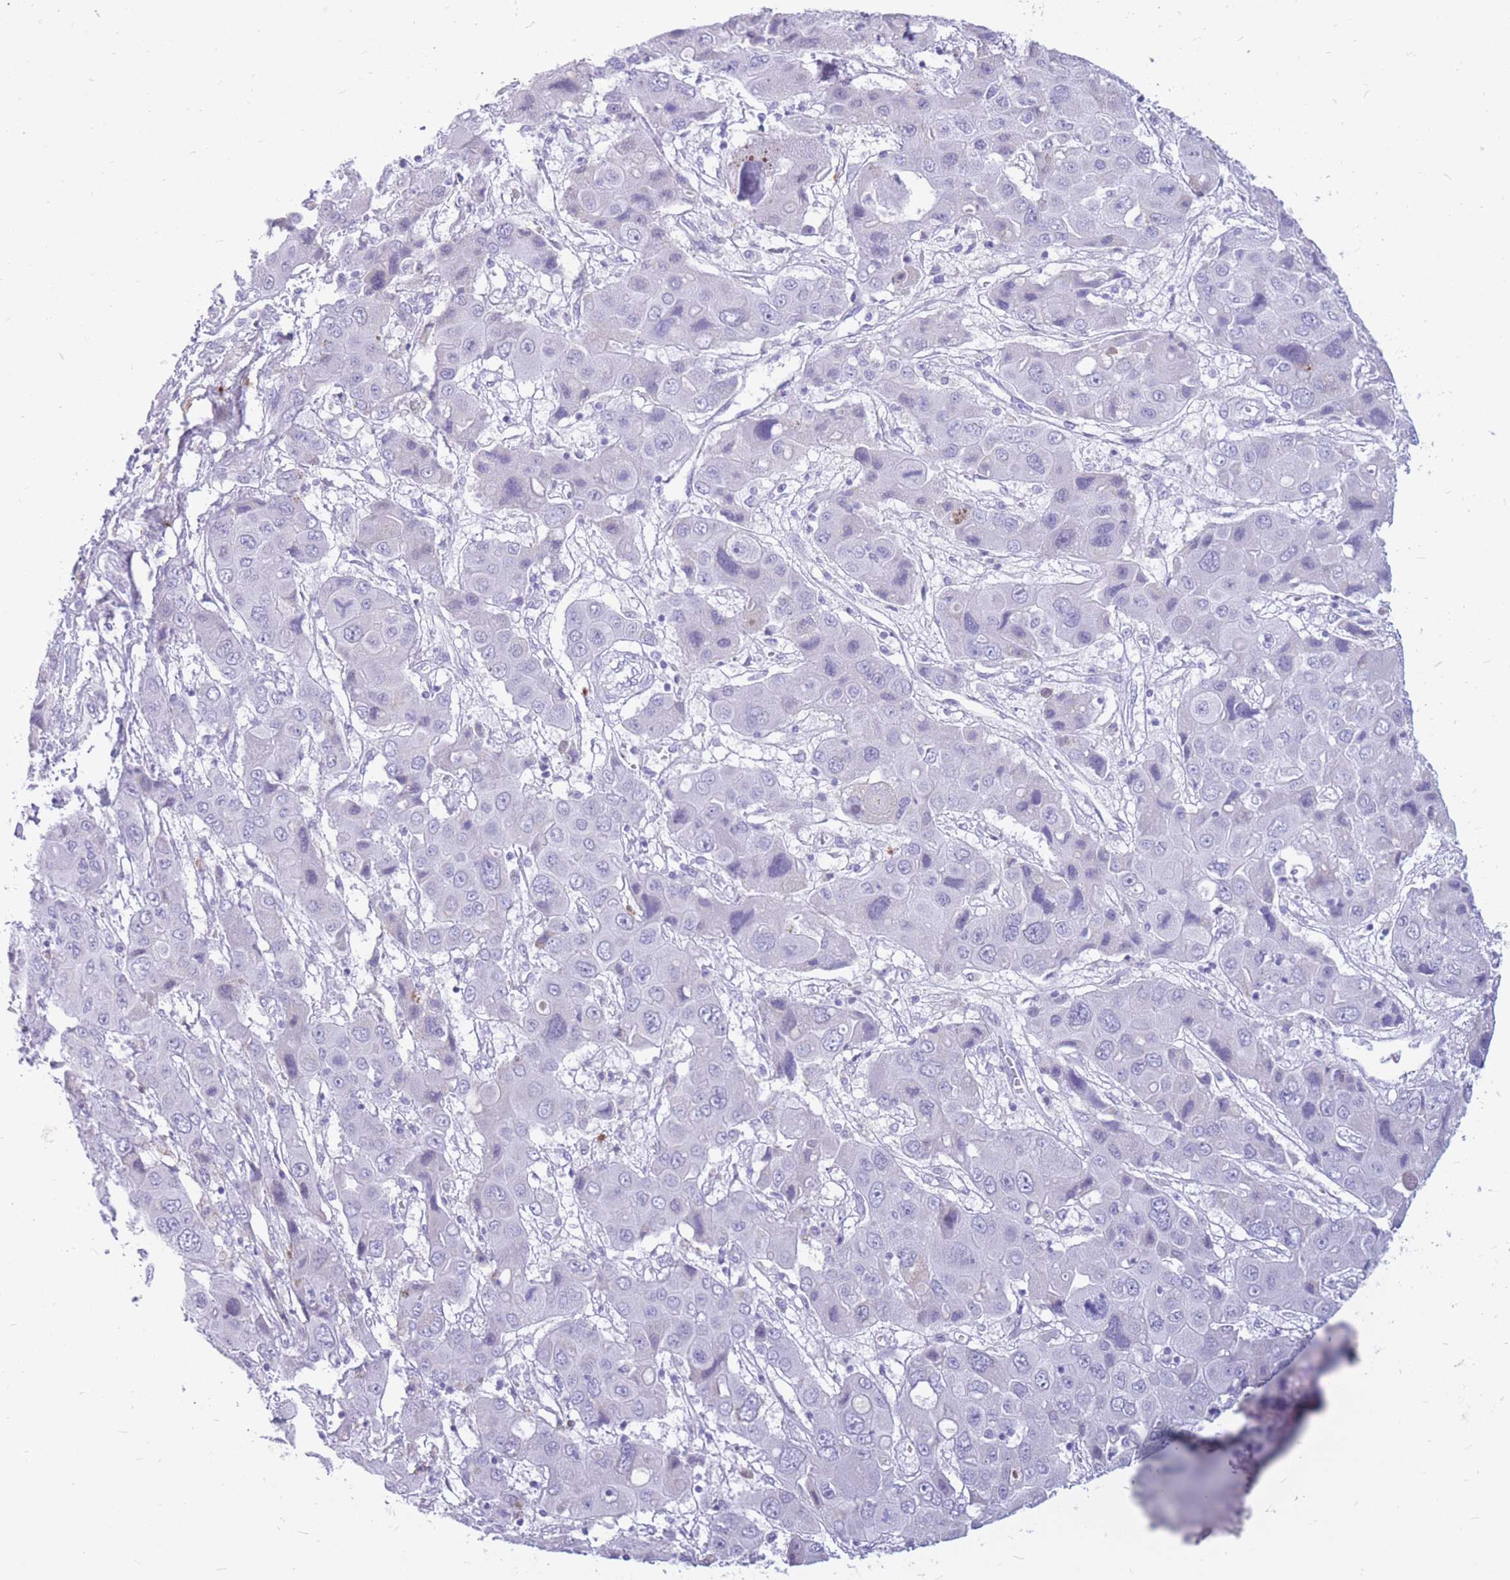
{"staining": {"intensity": "negative", "quantity": "none", "location": "none"}, "tissue": "liver cancer", "cell_type": "Tumor cells", "image_type": "cancer", "snomed": [{"axis": "morphology", "description": "Cholangiocarcinoma"}, {"axis": "topography", "description": "Liver"}], "caption": "Human liver cholangiocarcinoma stained for a protein using IHC exhibits no expression in tumor cells.", "gene": "ZFP37", "patient": {"sex": "male", "age": 67}}